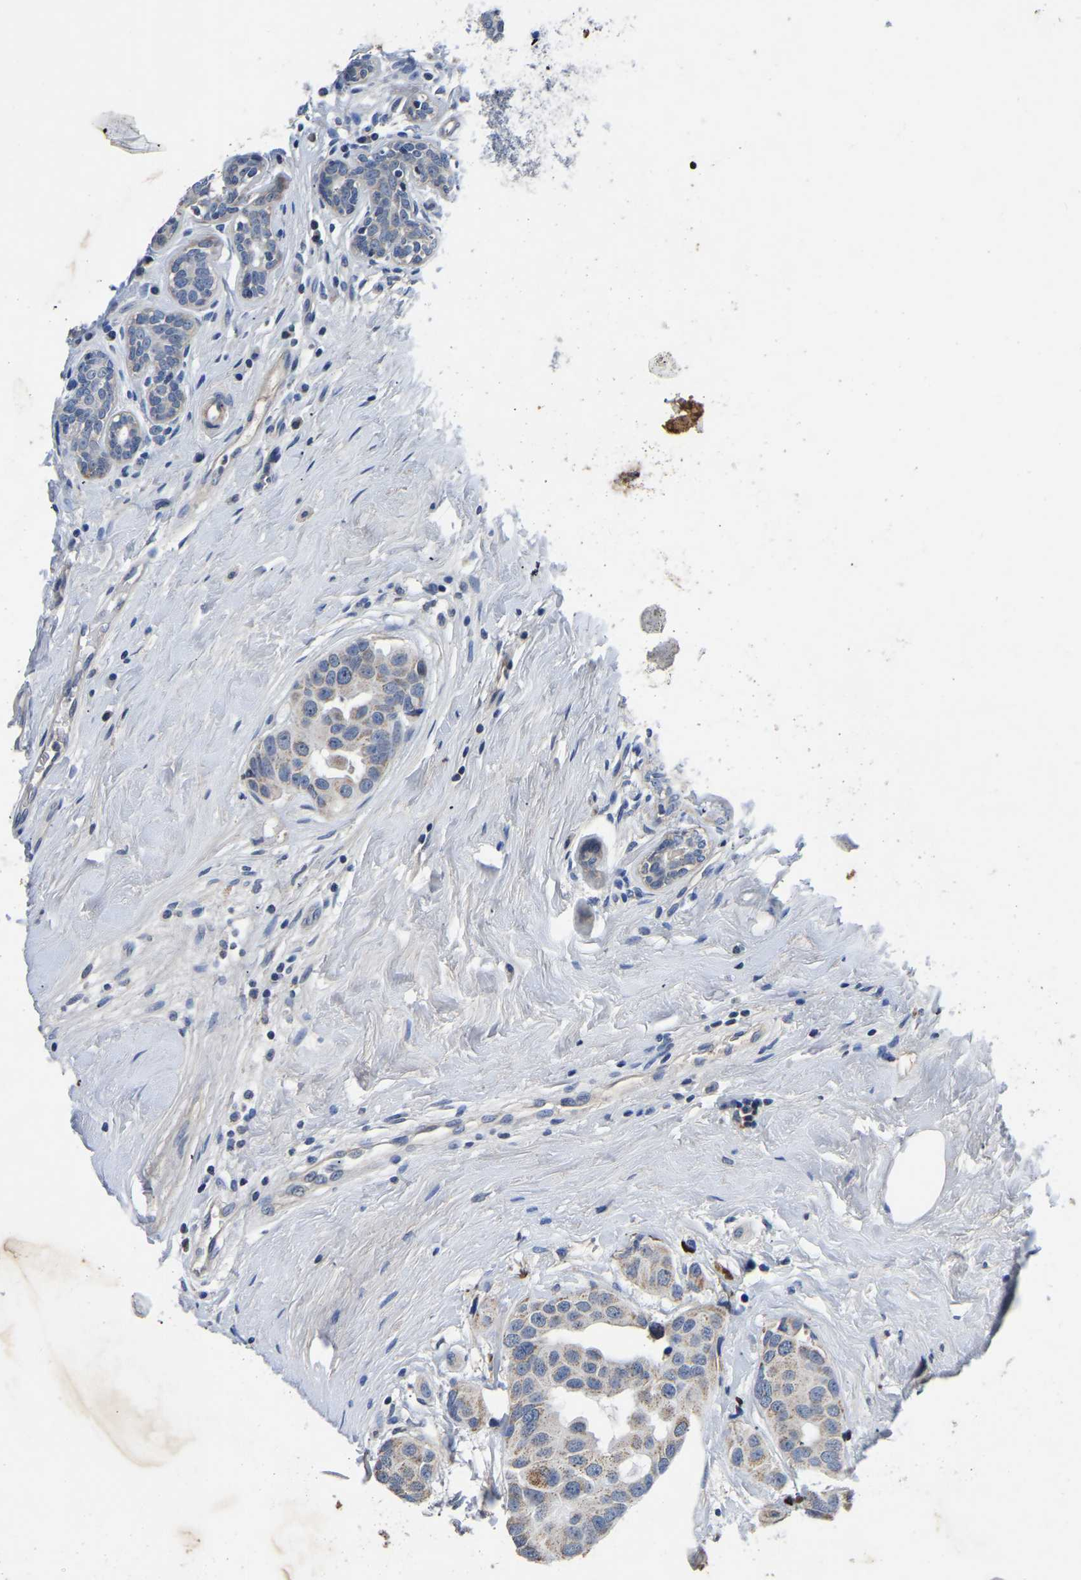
{"staining": {"intensity": "moderate", "quantity": "<25%", "location": "cytoplasmic/membranous"}, "tissue": "breast cancer", "cell_type": "Tumor cells", "image_type": "cancer", "snomed": [{"axis": "morphology", "description": "Normal tissue, NOS"}, {"axis": "morphology", "description": "Duct carcinoma"}, {"axis": "topography", "description": "Breast"}], "caption": "This histopathology image displays IHC staining of breast infiltrating ductal carcinoma, with low moderate cytoplasmic/membranous positivity in about <25% of tumor cells.", "gene": "FGD5", "patient": {"sex": "female", "age": 39}}